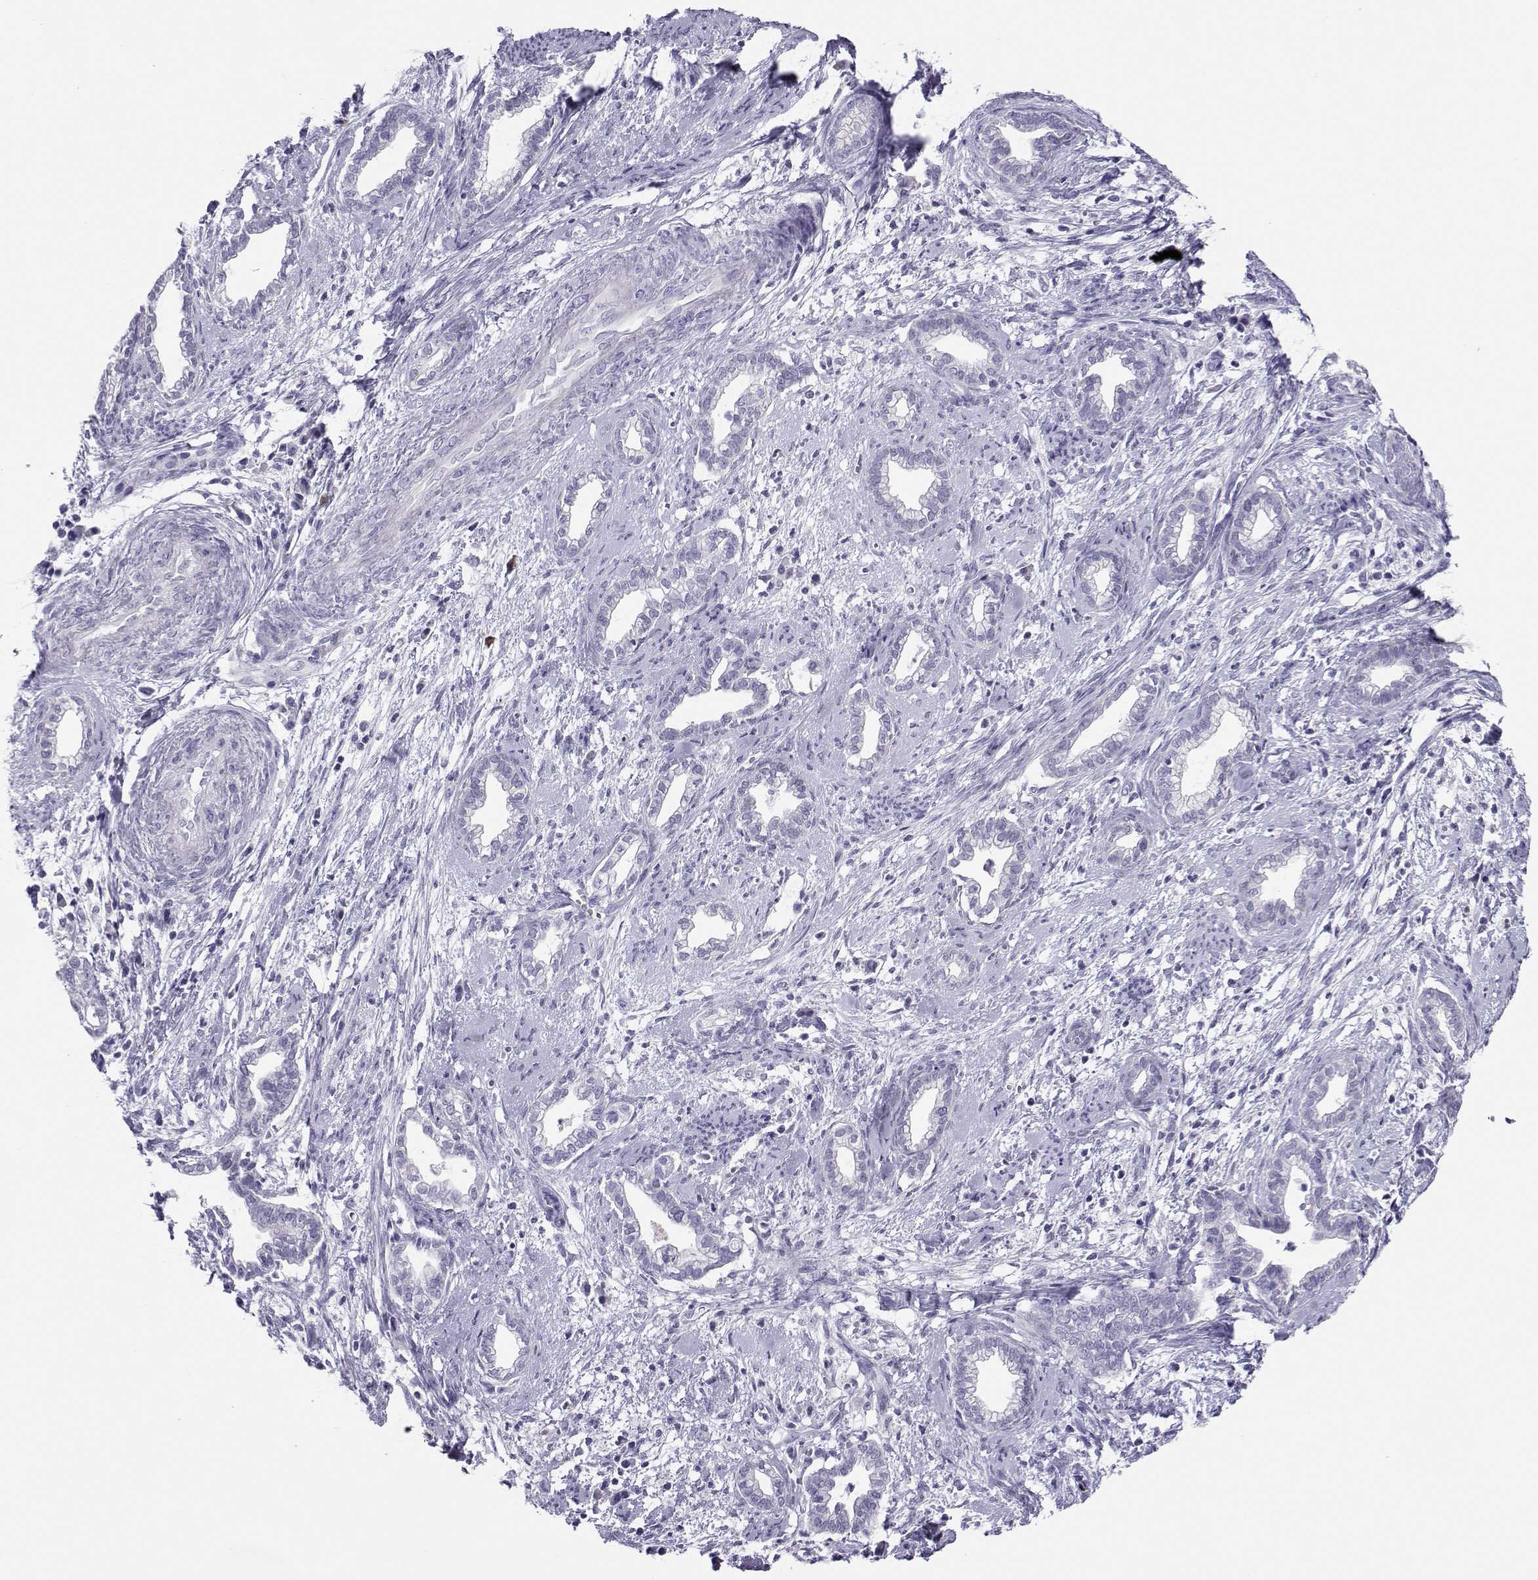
{"staining": {"intensity": "negative", "quantity": "none", "location": "none"}, "tissue": "cervical cancer", "cell_type": "Tumor cells", "image_type": "cancer", "snomed": [{"axis": "morphology", "description": "Adenocarcinoma, NOS"}, {"axis": "topography", "description": "Cervix"}], "caption": "A photomicrograph of human cervical cancer is negative for staining in tumor cells.", "gene": "TRPM7", "patient": {"sex": "female", "age": 62}}